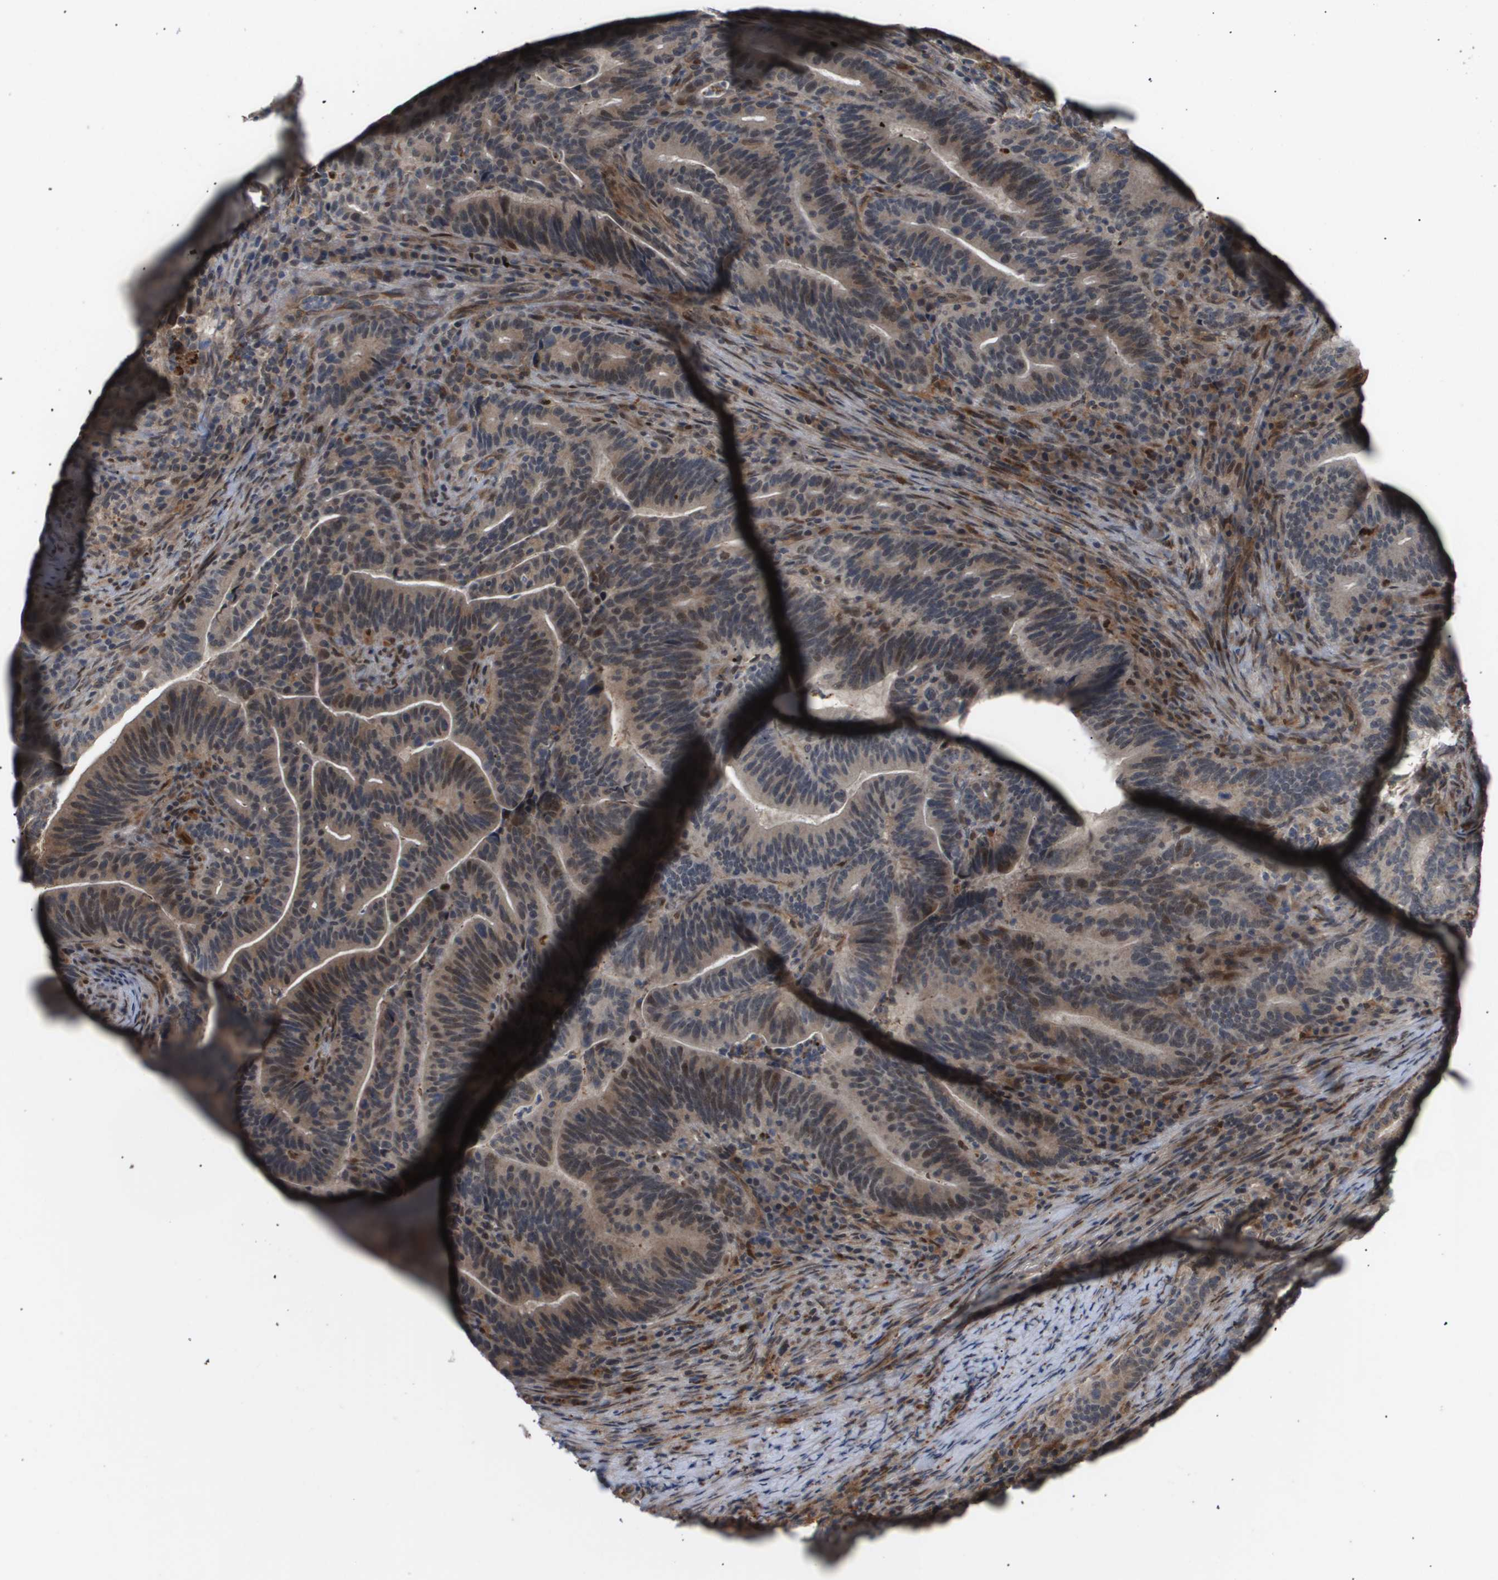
{"staining": {"intensity": "weak", "quantity": "<25%", "location": "nuclear"}, "tissue": "colorectal cancer", "cell_type": "Tumor cells", "image_type": "cancer", "snomed": [{"axis": "morphology", "description": "Normal tissue, NOS"}, {"axis": "morphology", "description": "Adenocarcinoma, NOS"}, {"axis": "topography", "description": "Colon"}], "caption": "IHC photomicrograph of neoplastic tissue: human colorectal cancer stained with DAB exhibits no significant protein staining in tumor cells.", "gene": "PDGFB", "patient": {"sex": "female", "age": 66}}